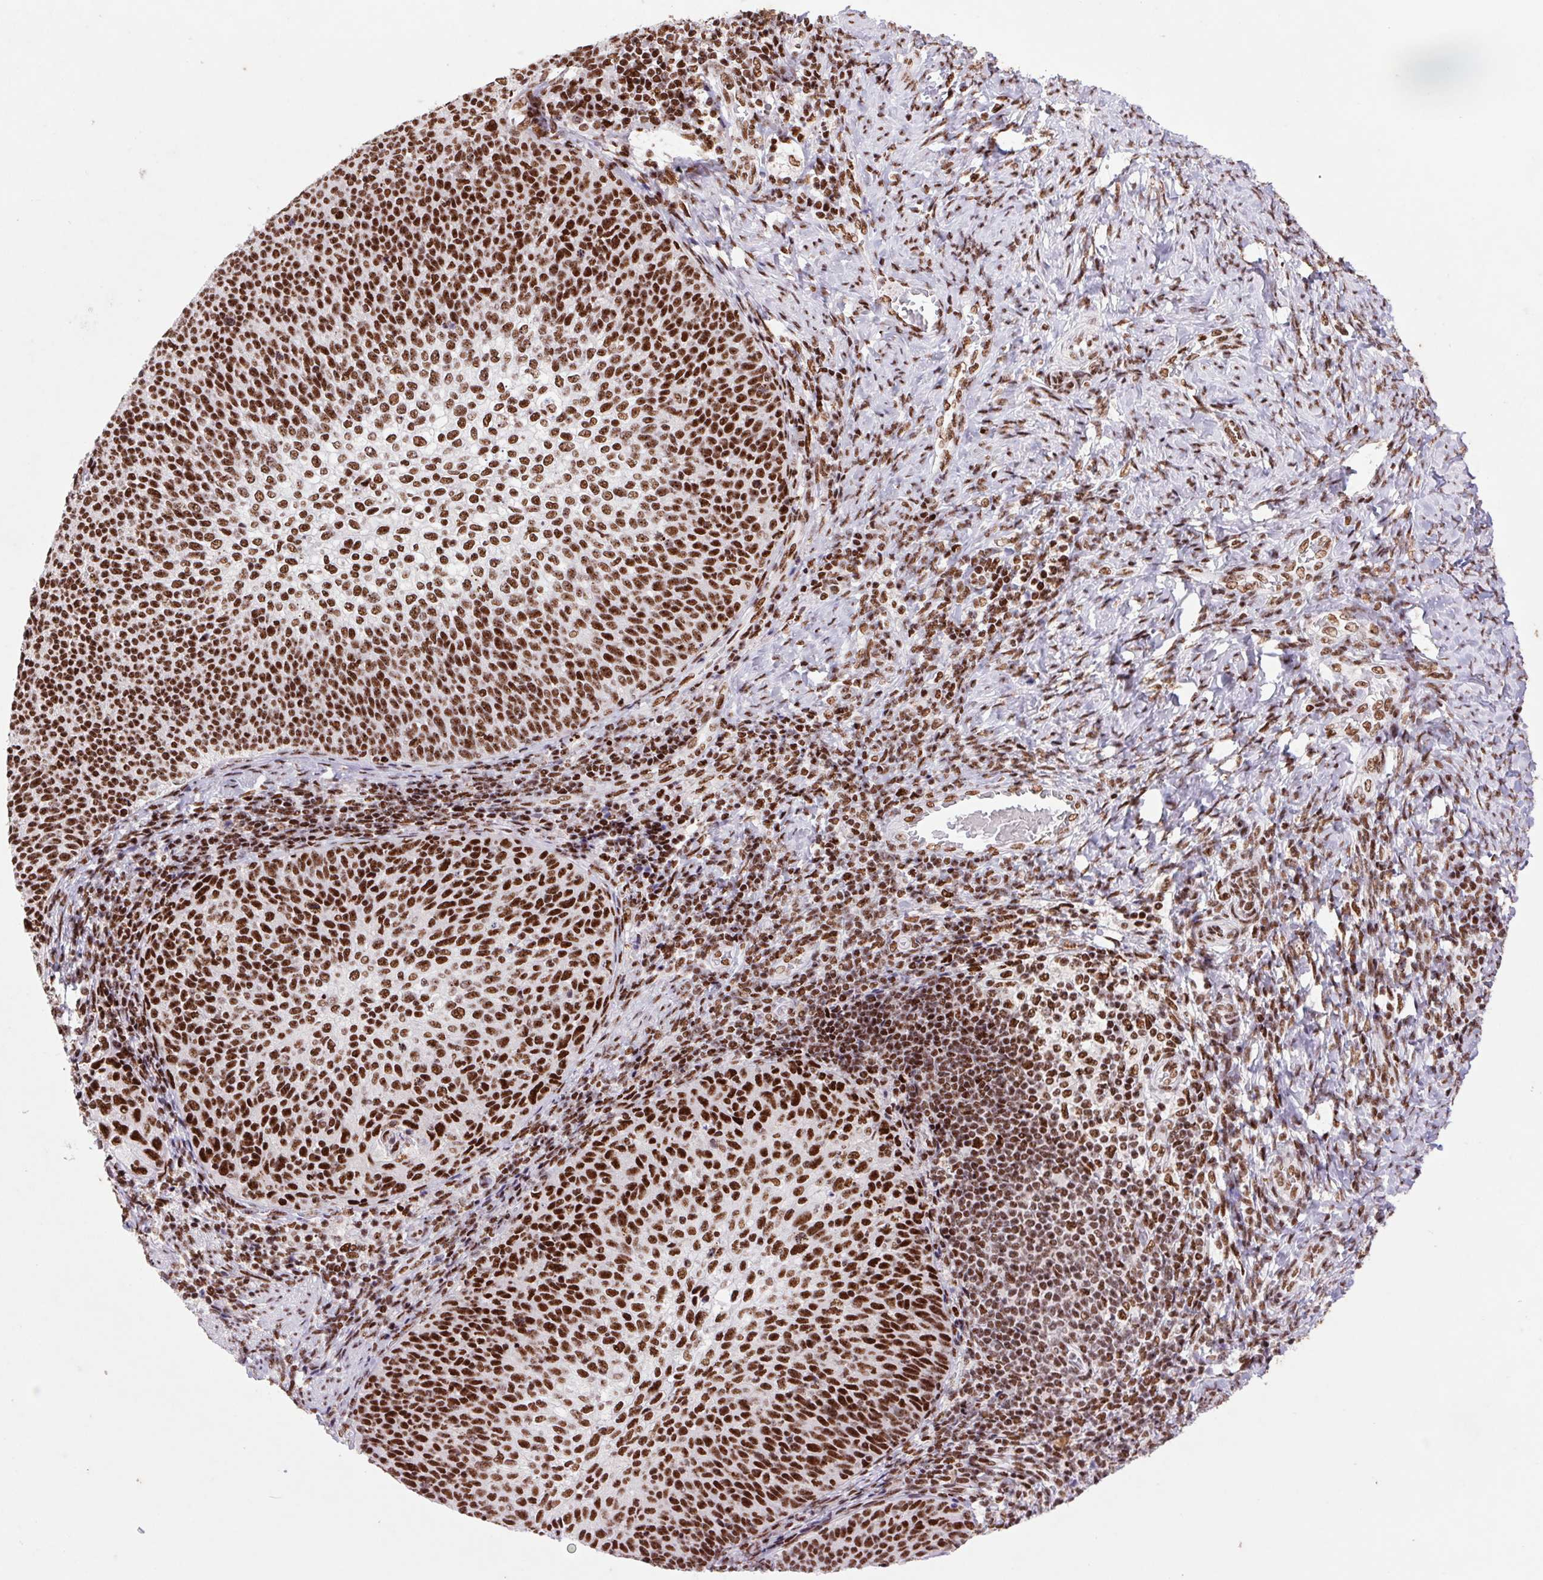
{"staining": {"intensity": "strong", "quantity": ">75%", "location": "nuclear"}, "tissue": "cervical cancer", "cell_type": "Tumor cells", "image_type": "cancer", "snomed": [{"axis": "morphology", "description": "Squamous cell carcinoma, NOS"}, {"axis": "topography", "description": "Cervix"}], "caption": "Squamous cell carcinoma (cervical) stained with a brown dye shows strong nuclear positive expression in approximately >75% of tumor cells.", "gene": "LDLRAD4", "patient": {"sex": "female", "age": 61}}